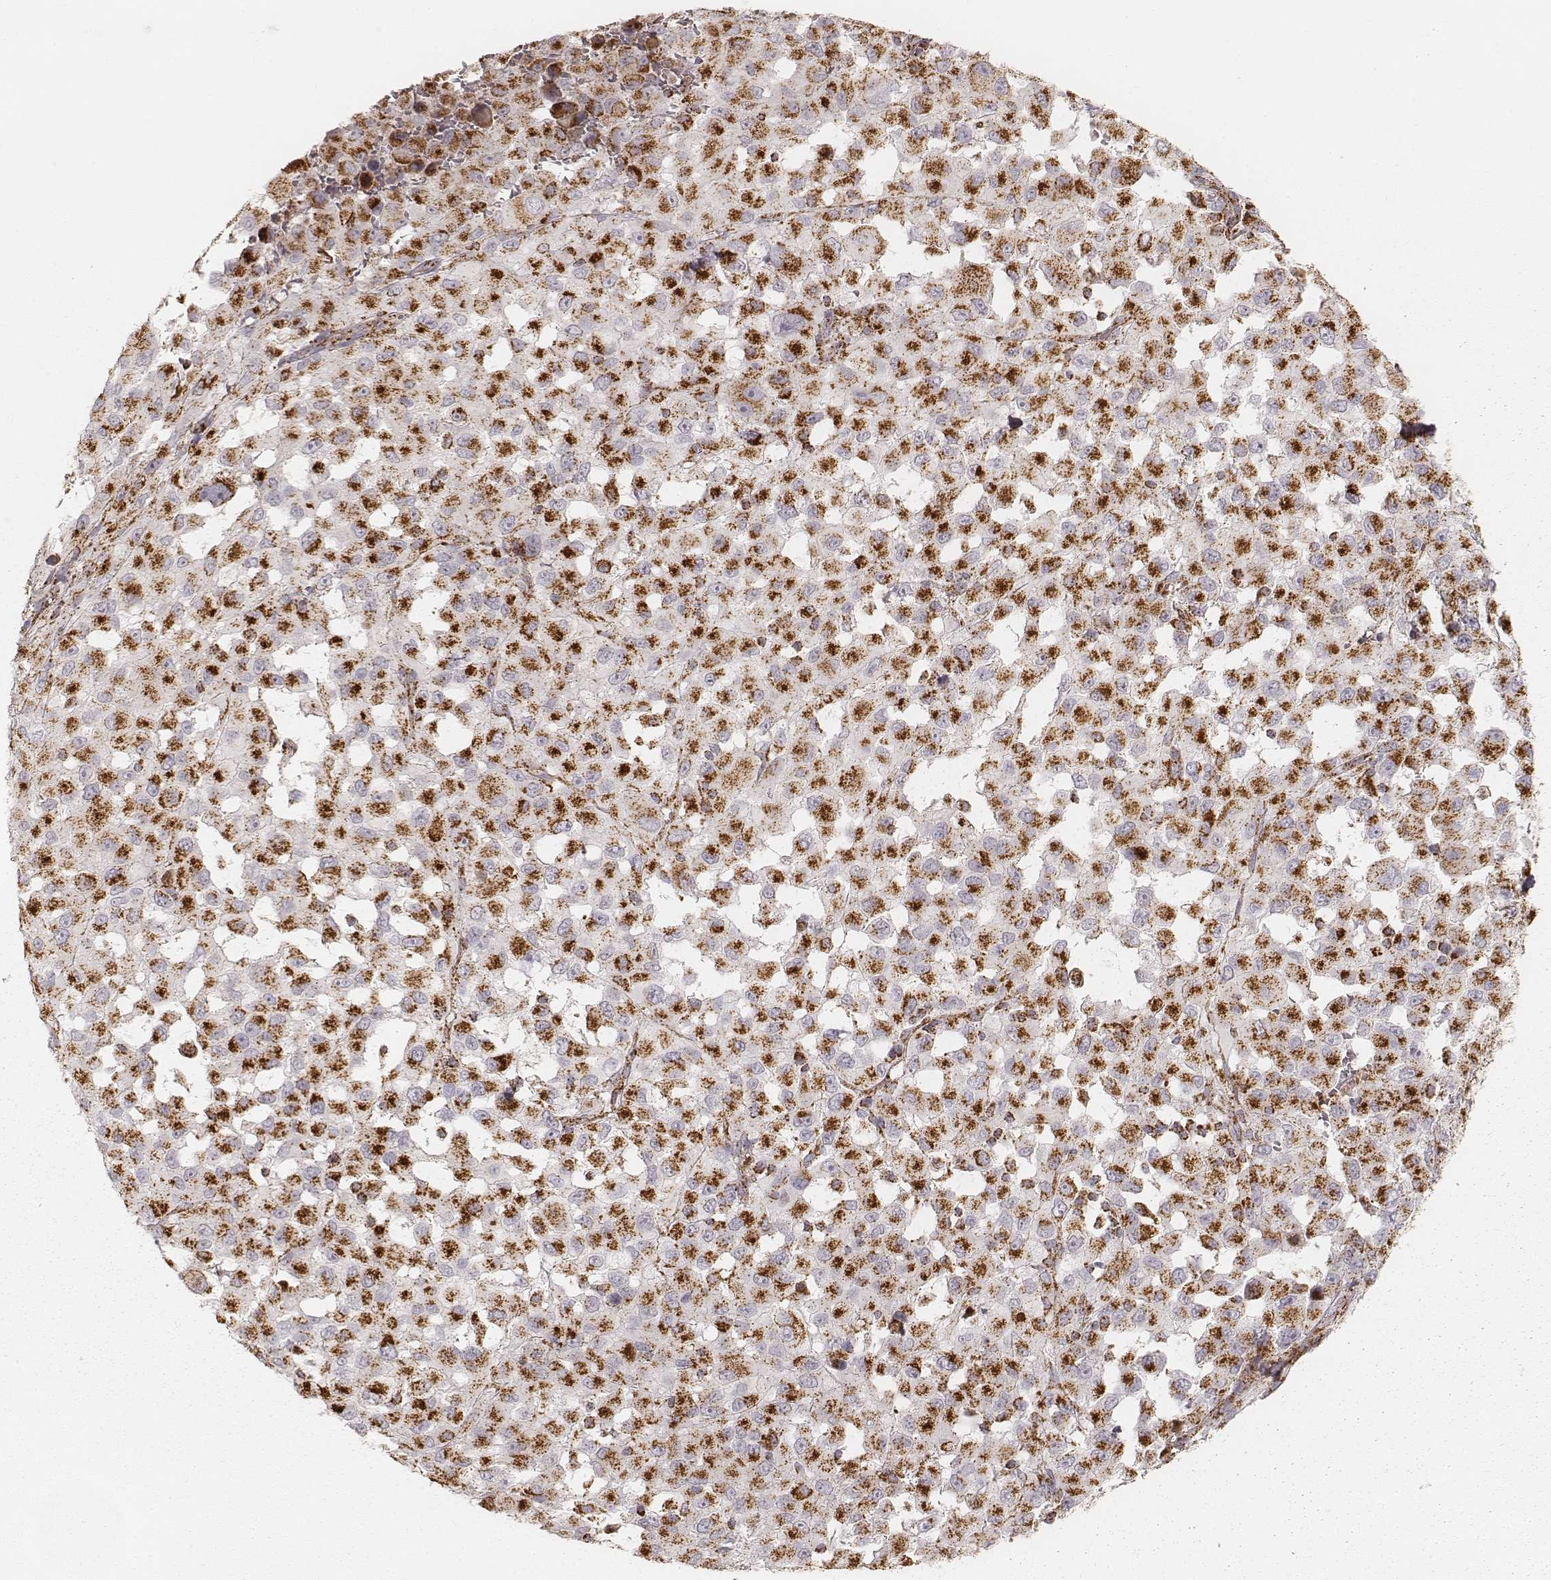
{"staining": {"intensity": "strong", "quantity": ">75%", "location": "cytoplasmic/membranous"}, "tissue": "melanoma", "cell_type": "Tumor cells", "image_type": "cancer", "snomed": [{"axis": "morphology", "description": "Malignant melanoma, Metastatic site"}, {"axis": "topography", "description": "Lymph node"}], "caption": "Malignant melanoma (metastatic site) stained for a protein (brown) demonstrates strong cytoplasmic/membranous positive staining in about >75% of tumor cells.", "gene": "CS", "patient": {"sex": "male", "age": 50}}